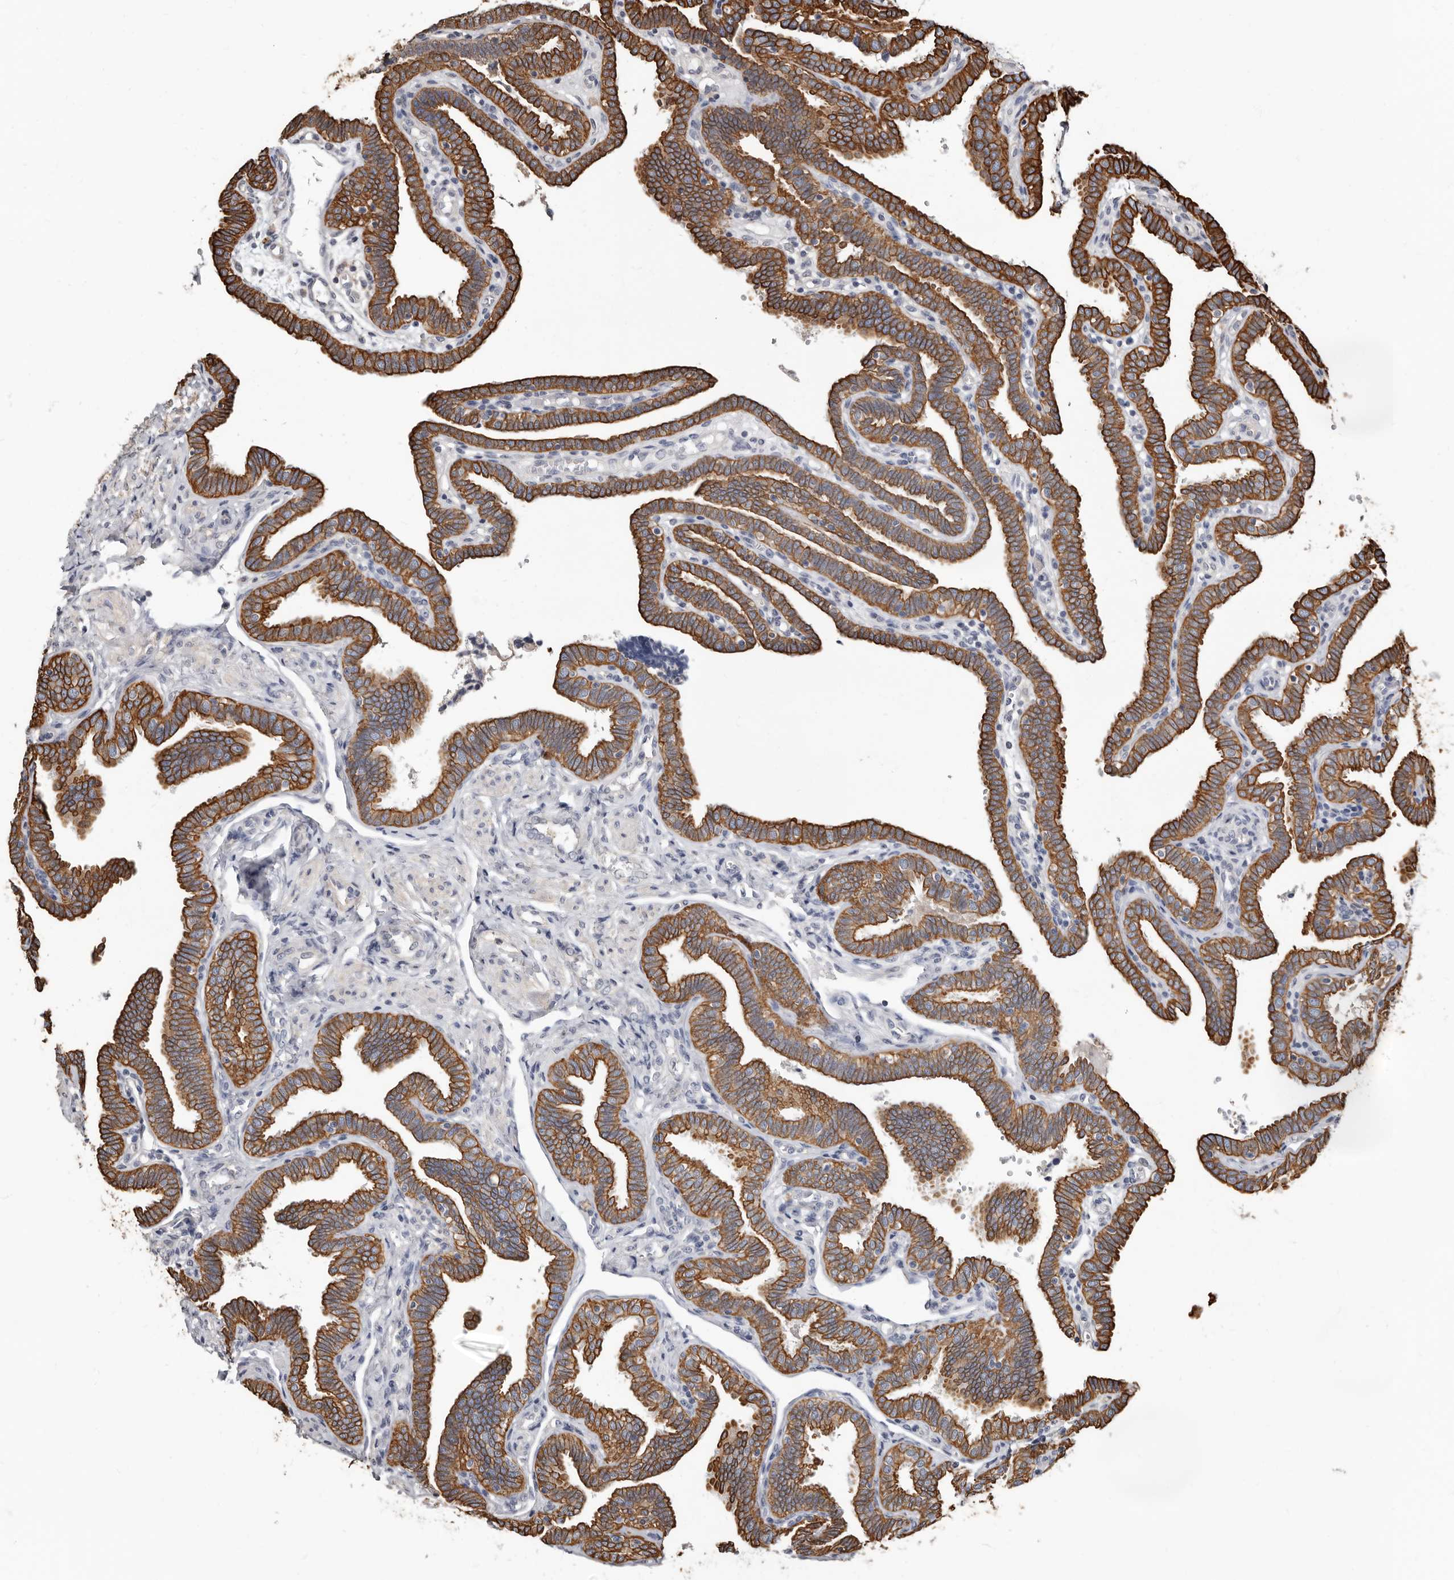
{"staining": {"intensity": "strong", "quantity": ">75%", "location": "cytoplasmic/membranous"}, "tissue": "fallopian tube", "cell_type": "Glandular cells", "image_type": "normal", "snomed": [{"axis": "morphology", "description": "Normal tissue, NOS"}, {"axis": "topography", "description": "Fallopian tube"}], "caption": "This is an image of immunohistochemistry (IHC) staining of benign fallopian tube, which shows strong positivity in the cytoplasmic/membranous of glandular cells.", "gene": "MRPL18", "patient": {"sex": "female", "age": 39}}